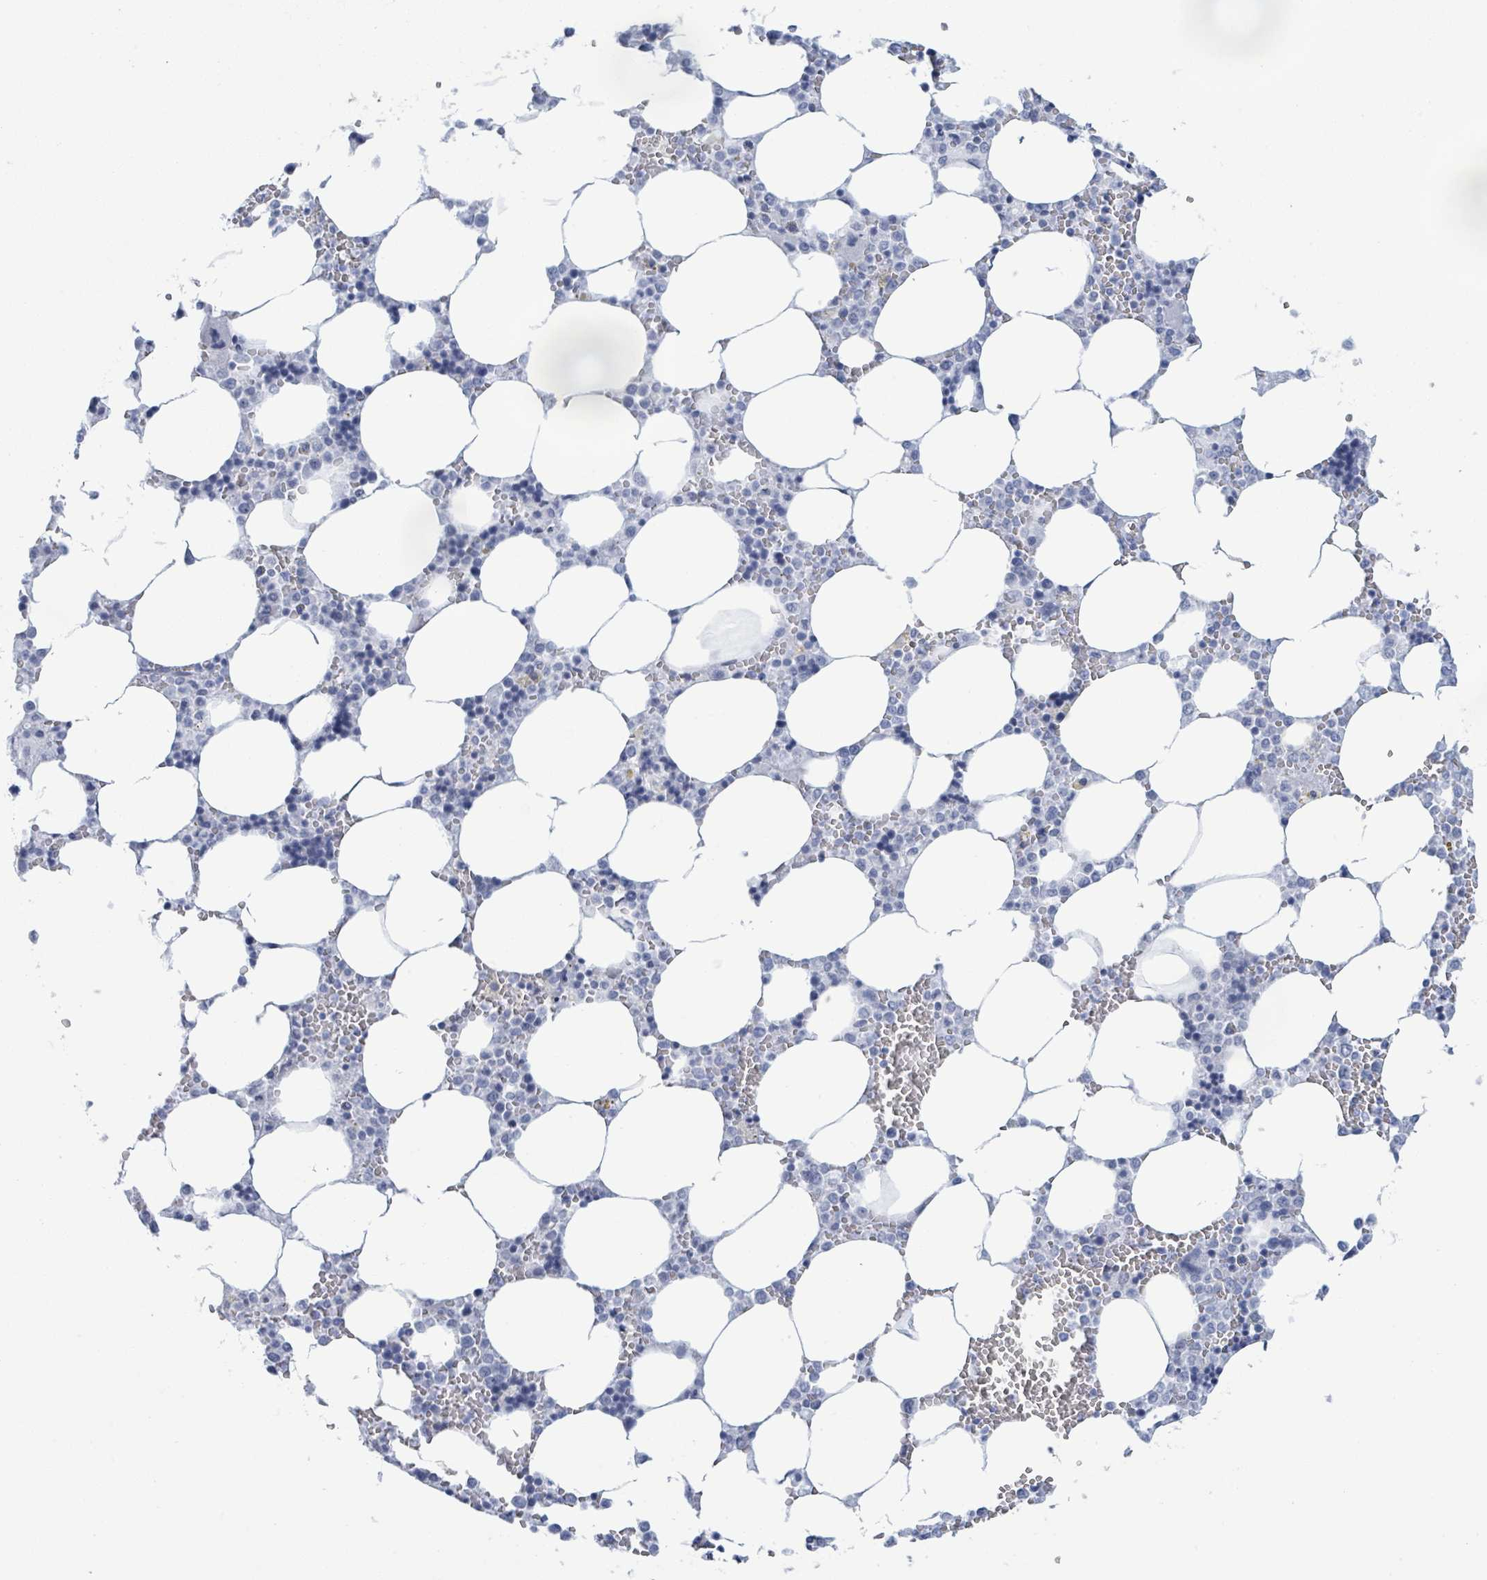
{"staining": {"intensity": "negative", "quantity": "none", "location": "none"}, "tissue": "bone marrow", "cell_type": "Hematopoietic cells", "image_type": "normal", "snomed": [{"axis": "morphology", "description": "Normal tissue, NOS"}, {"axis": "topography", "description": "Bone marrow"}], "caption": "Hematopoietic cells show no significant protein expression in normal bone marrow.", "gene": "KRT8", "patient": {"sex": "male", "age": 64}}